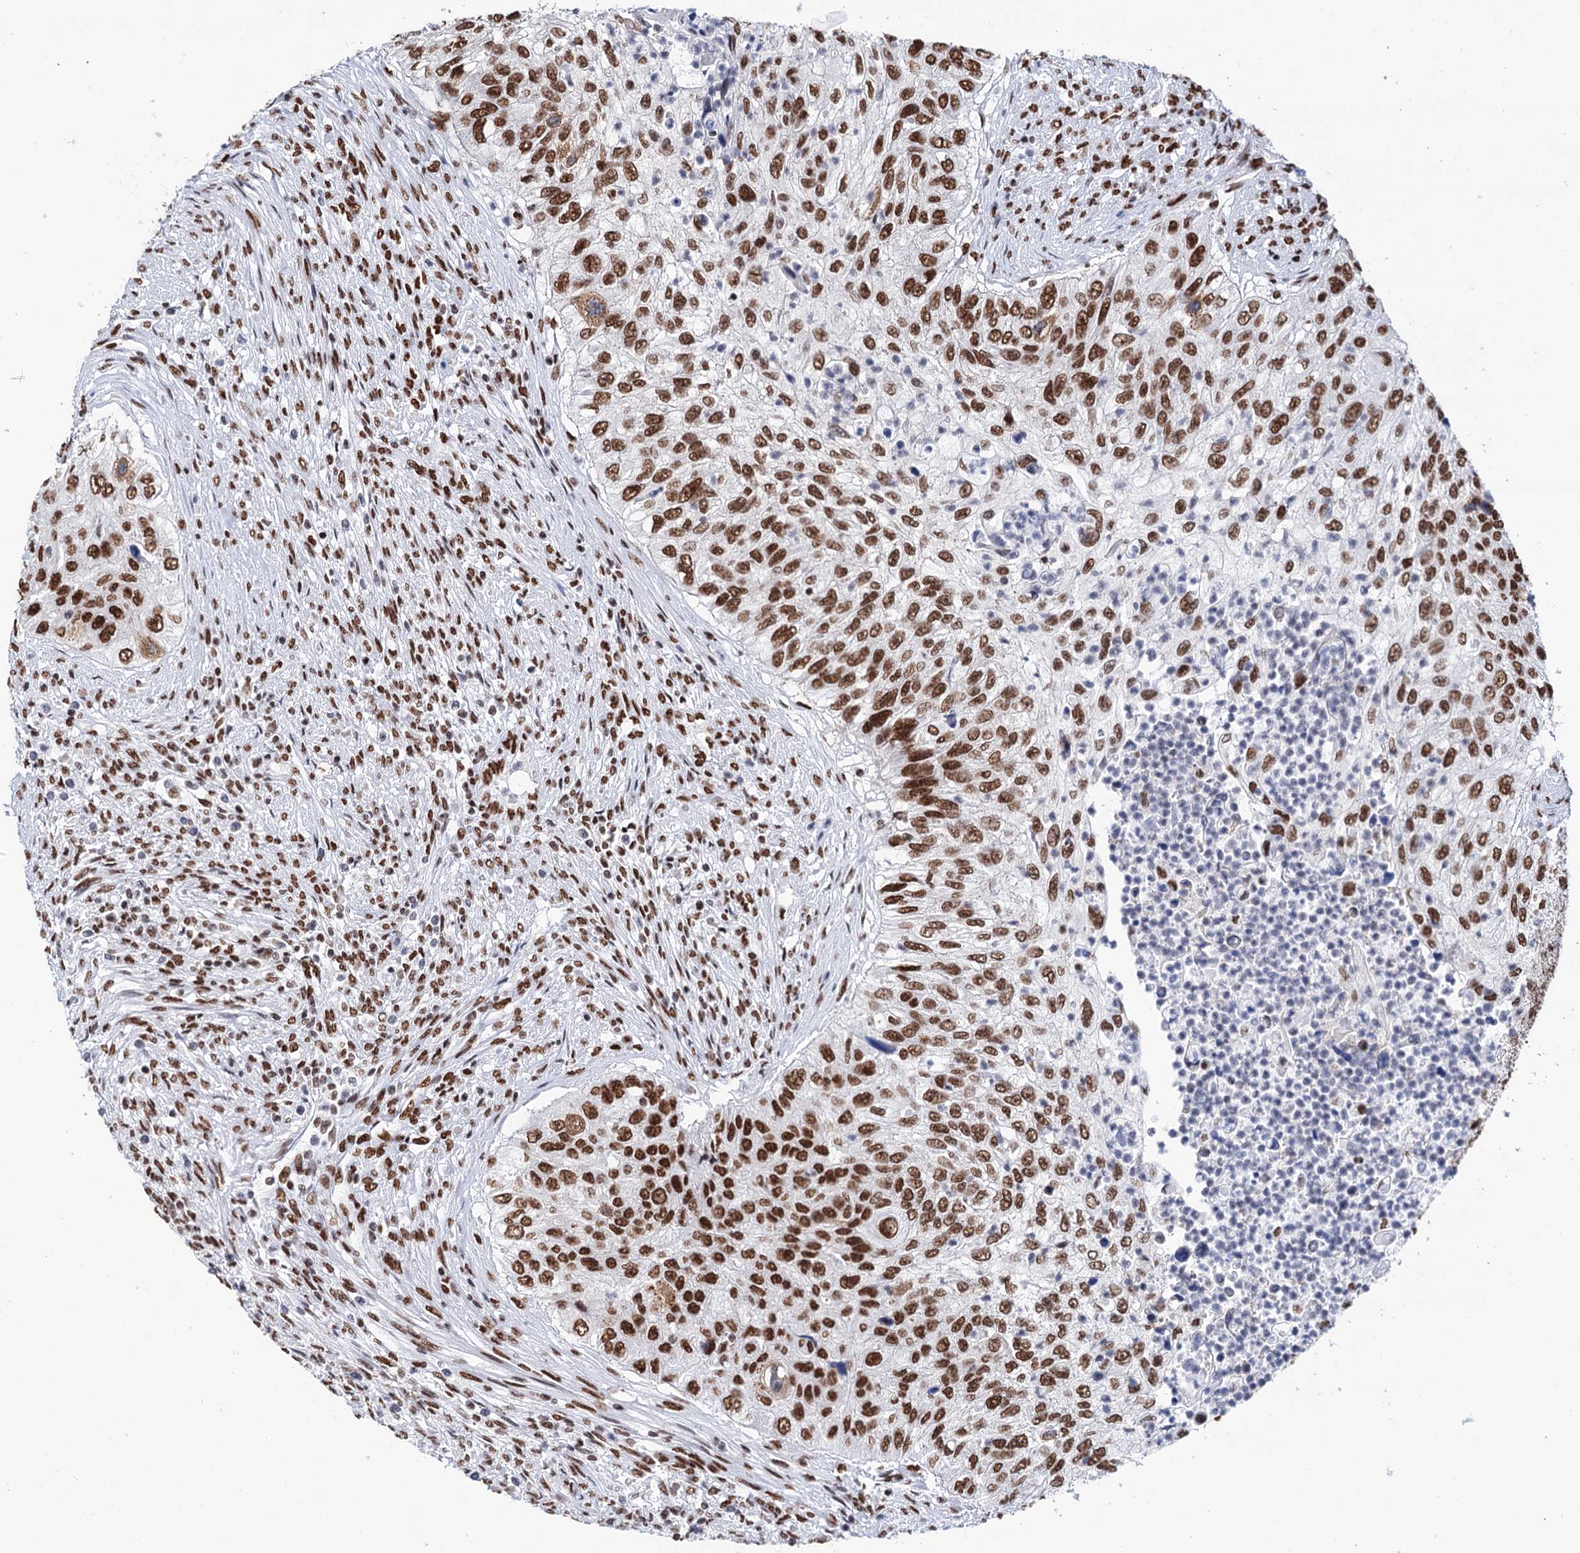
{"staining": {"intensity": "strong", "quantity": ">75%", "location": "nuclear"}, "tissue": "urothelial cancer", "cell_type": "Tumor cells", "image_type": "cancer", "snomed": [{"axis": "morphology", "description": "Urothelial carcinoma, High grade"}, {"axis": "topography", "description": "Urinary bladder"}], "caption": "Protein expression analysis of human urothelial cancer reveals strong nuclear staining in about >75% of tumor cells.", "gene": "MATR3", "patient": {"sex": "female", "age": 60}}